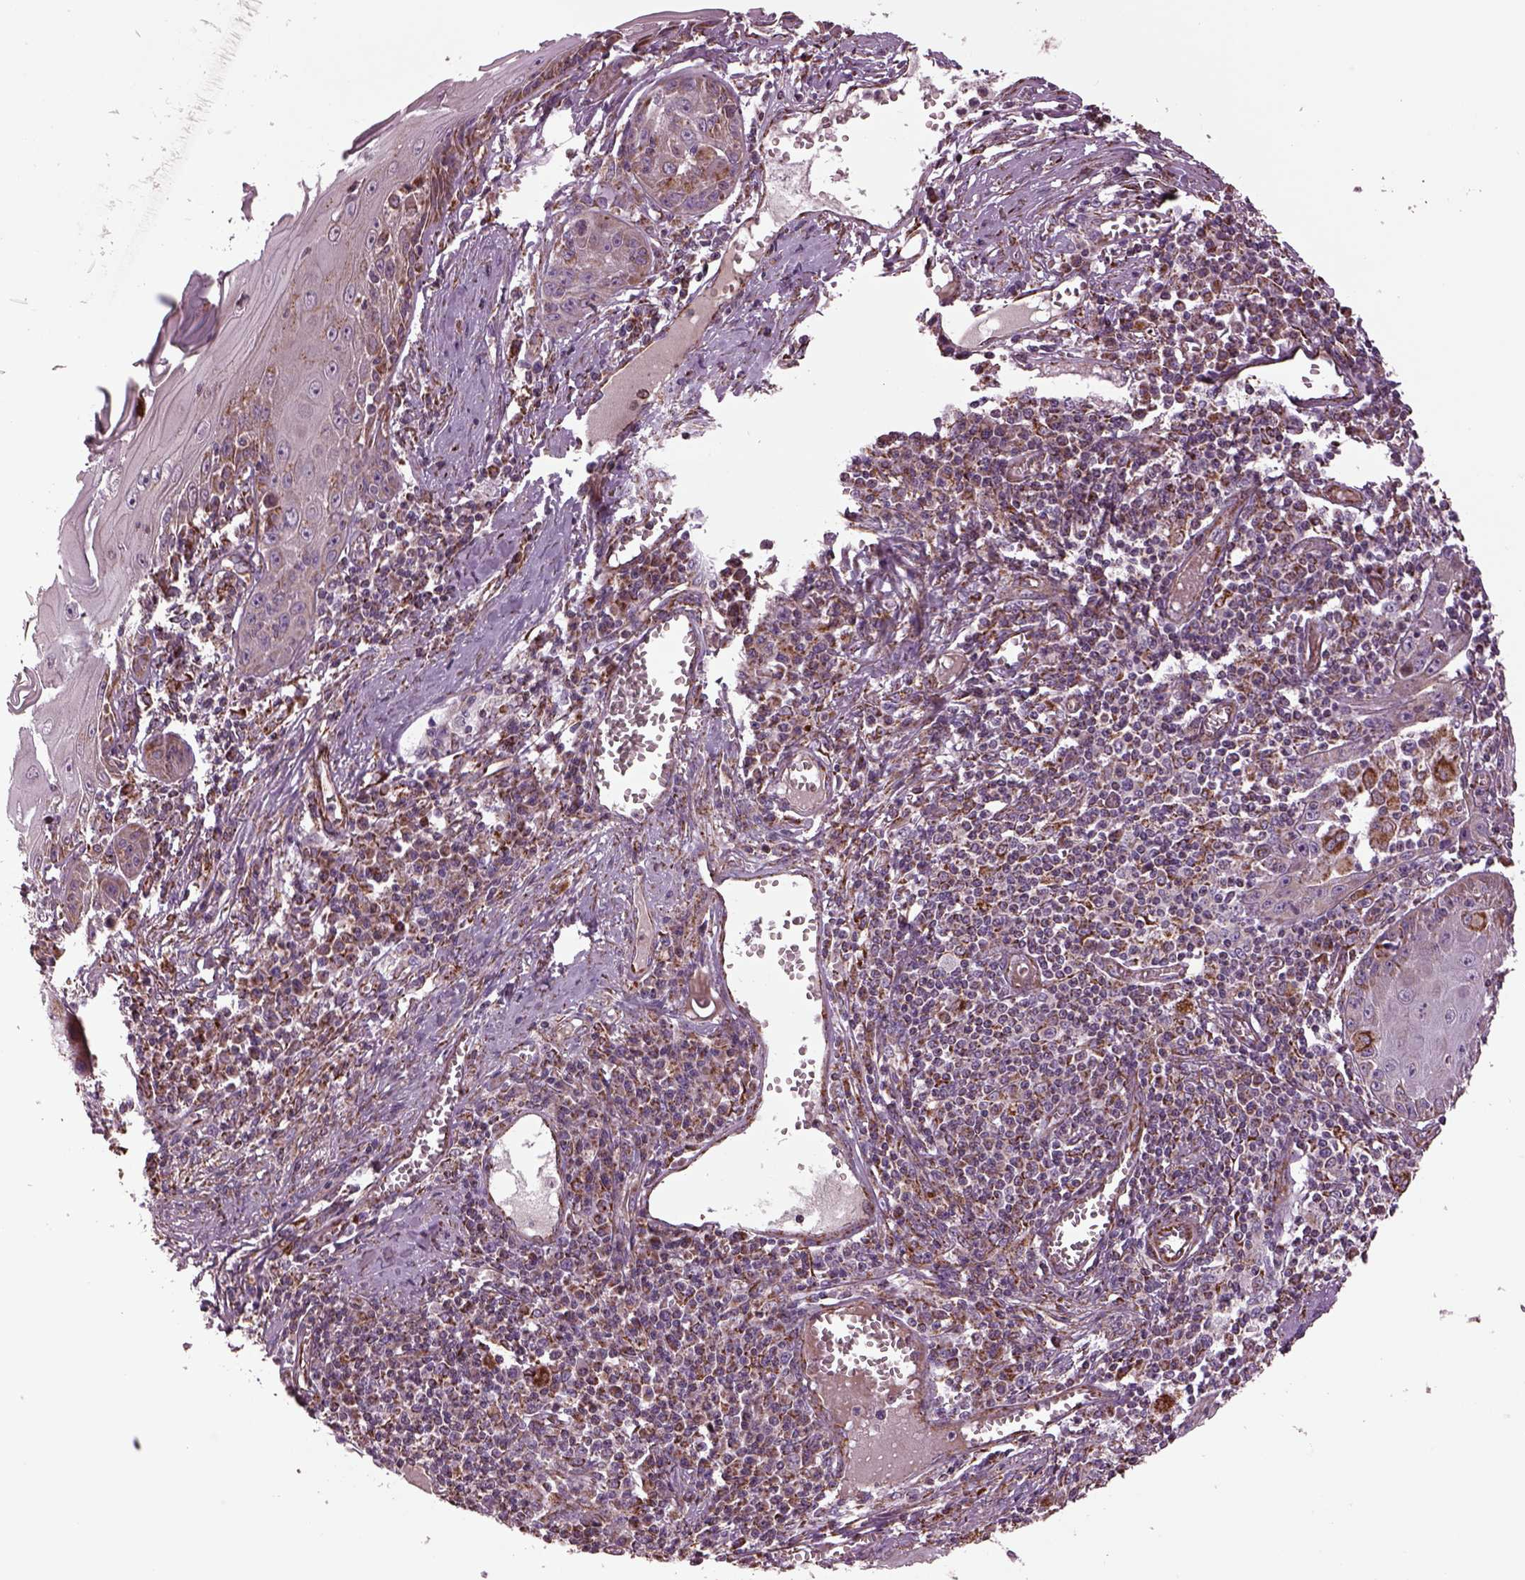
{"staining": {"intensity": "weak", "quantity": "25%-75%", "location": "cytoplasmic/membranous"}, "tissue": "skin cancer", "cell_type": "Tumor cells", "image_type": "cancer", "snomed": [{"axis": "morphology", "description": "Squamous cell carcinoma, NOS"}, {"axis": "topography", "description": "Skin"}, {"axis": "topography", "description": "Vulva"}], "caption": "IHC micrograph of human skin cancer (squamous cell carcinoma) stained for a protein (brown), which shows low levels of weak cytoplasmic/membranous positivity in approximately 25%-75% of tumor cells.", "gene": "TMEM254", "patient": {"sex": "female", "age": 85}}